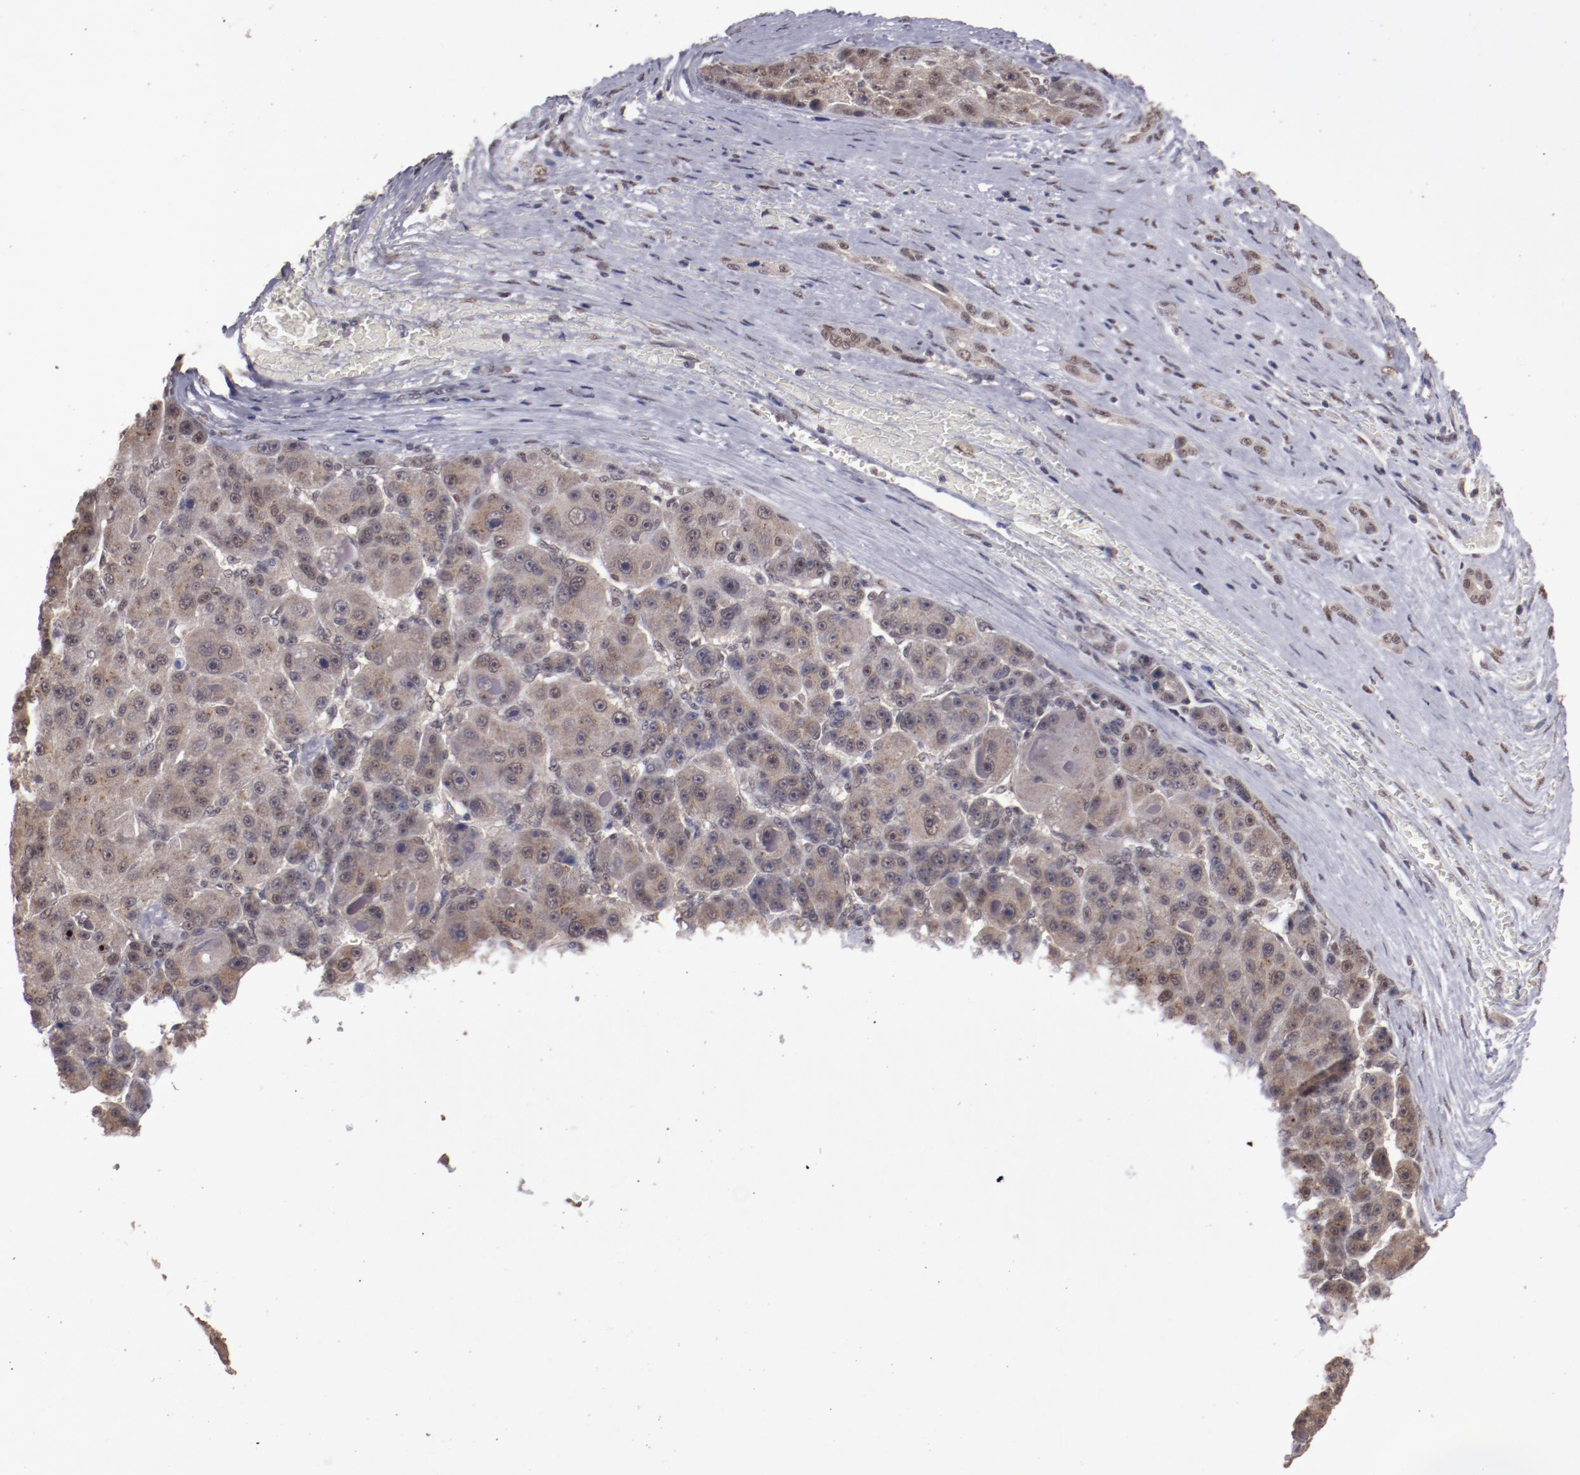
{"staining": {"intensity": "moderate", "quantity": ">75%", "location": "cytoplasmic/membranous"}, "tissue": "liver cancer", "cell_type": "Tumor cells", "image_type": "cancer", "snomed": [{"axis": "morphology", "description": "Carcinoma, Hepatocellular, NOS"}, {"axis": "topography", "description": "Liver"}], "caption": "This is an image of immunohistochemistry staining of liver cancer, which shows moderate expression in the cytoplasmic/membranous of tumor cells.", "gene": "ARNT", "patient": {"sex": "male", "age": 76}}